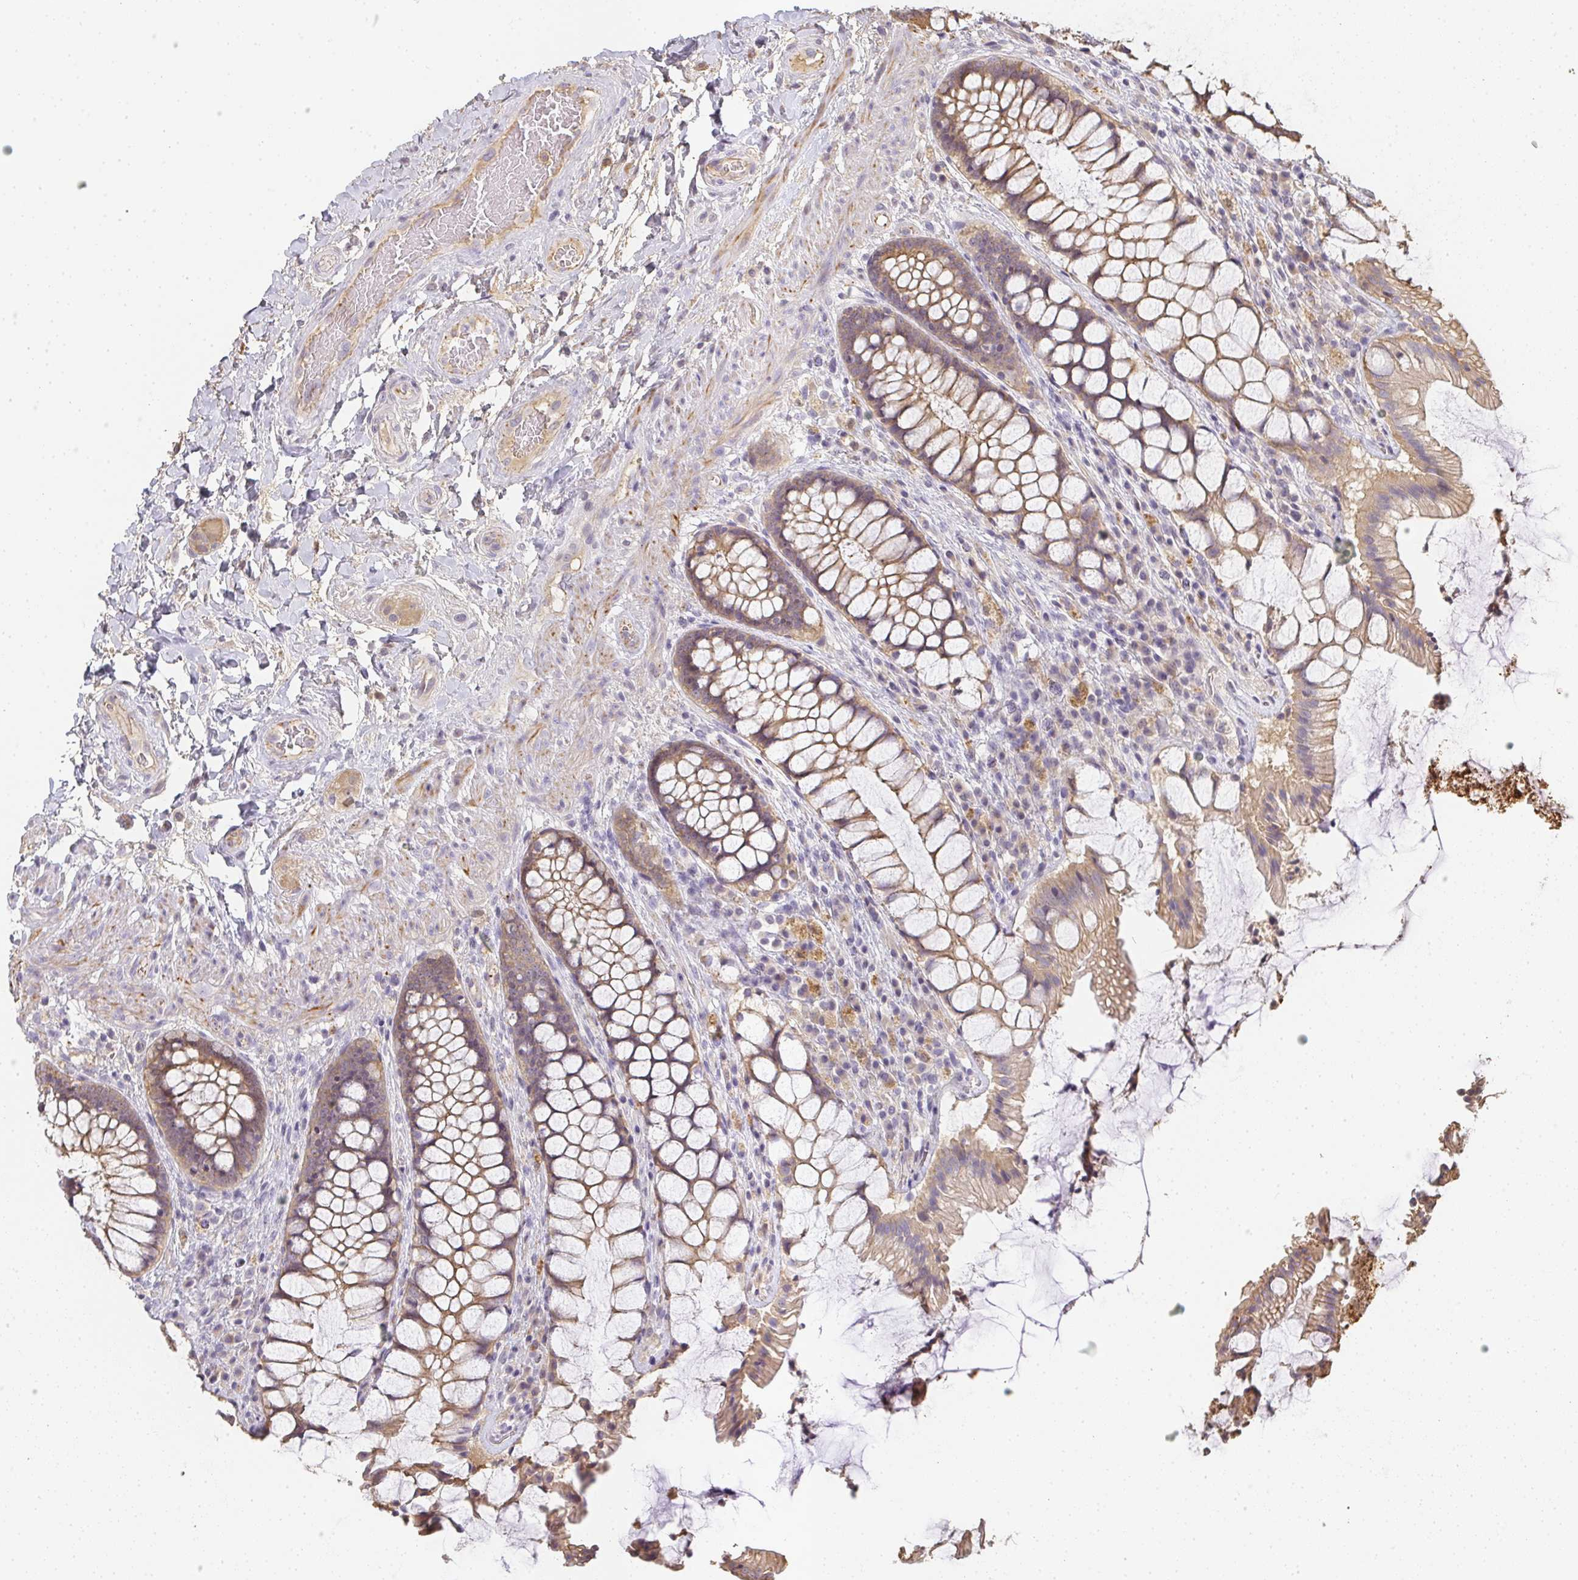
{"staining": {"intensity": "moderate", "quantity": ">75%", "location": "cytoplasmic/membranous"}, "tissue": "rectum", "cell_type": "Glandular cells", "image_type": "normal", "snomed": [{"axis": "morphology", "description": "Normal tissue, NOS"}, {"axis": "topography", "description": "Rectum"}], "caption": "Protein expression analysis of unremarkable rectum reveals moderate cytoplasmic/membranous positivity in approximately >75% of glandular cells.", "gene": "SLC35B3", "patient": {"sex": "female", "age": 58}}